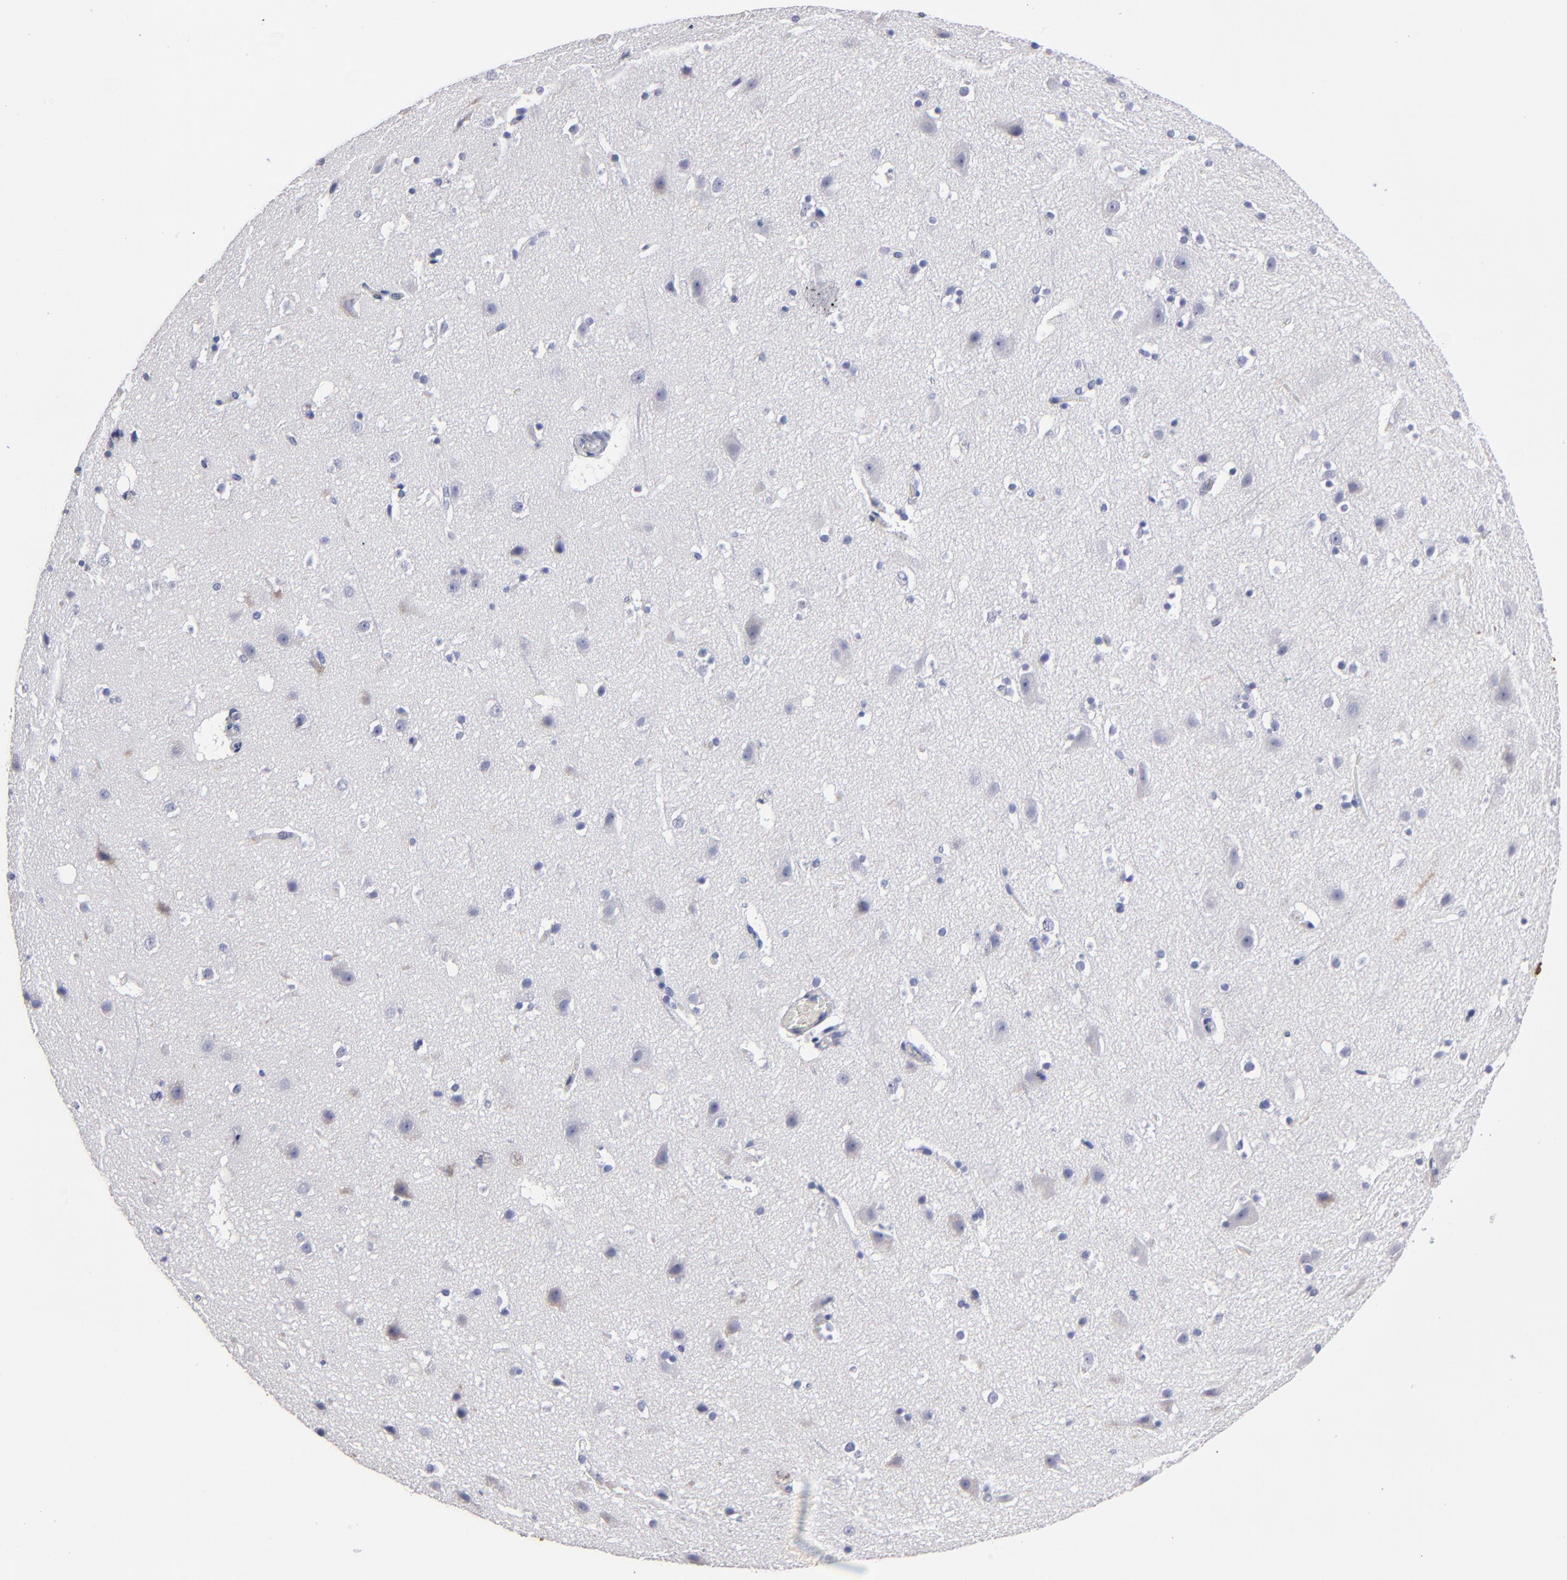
{"staining": {"intensity": "negative", "quantity": "none", "location": "none"}, "tissue": "cerebral cortex", "cell_type": "Endothelial cells", "image_type": "normal", "snomed": [{"axis": "morphology", "description": "Normal tissue, NOS"}, {"axis": "topography", "description": "Cerebral cortex"}], "caption": "Protein analysis of normal cerebral cortex reveals no significant positivity in endothelial cells. Nuclei are stained in blue.", "gene": "FABP4", "patient": {"sex": "male", "age": 45}}